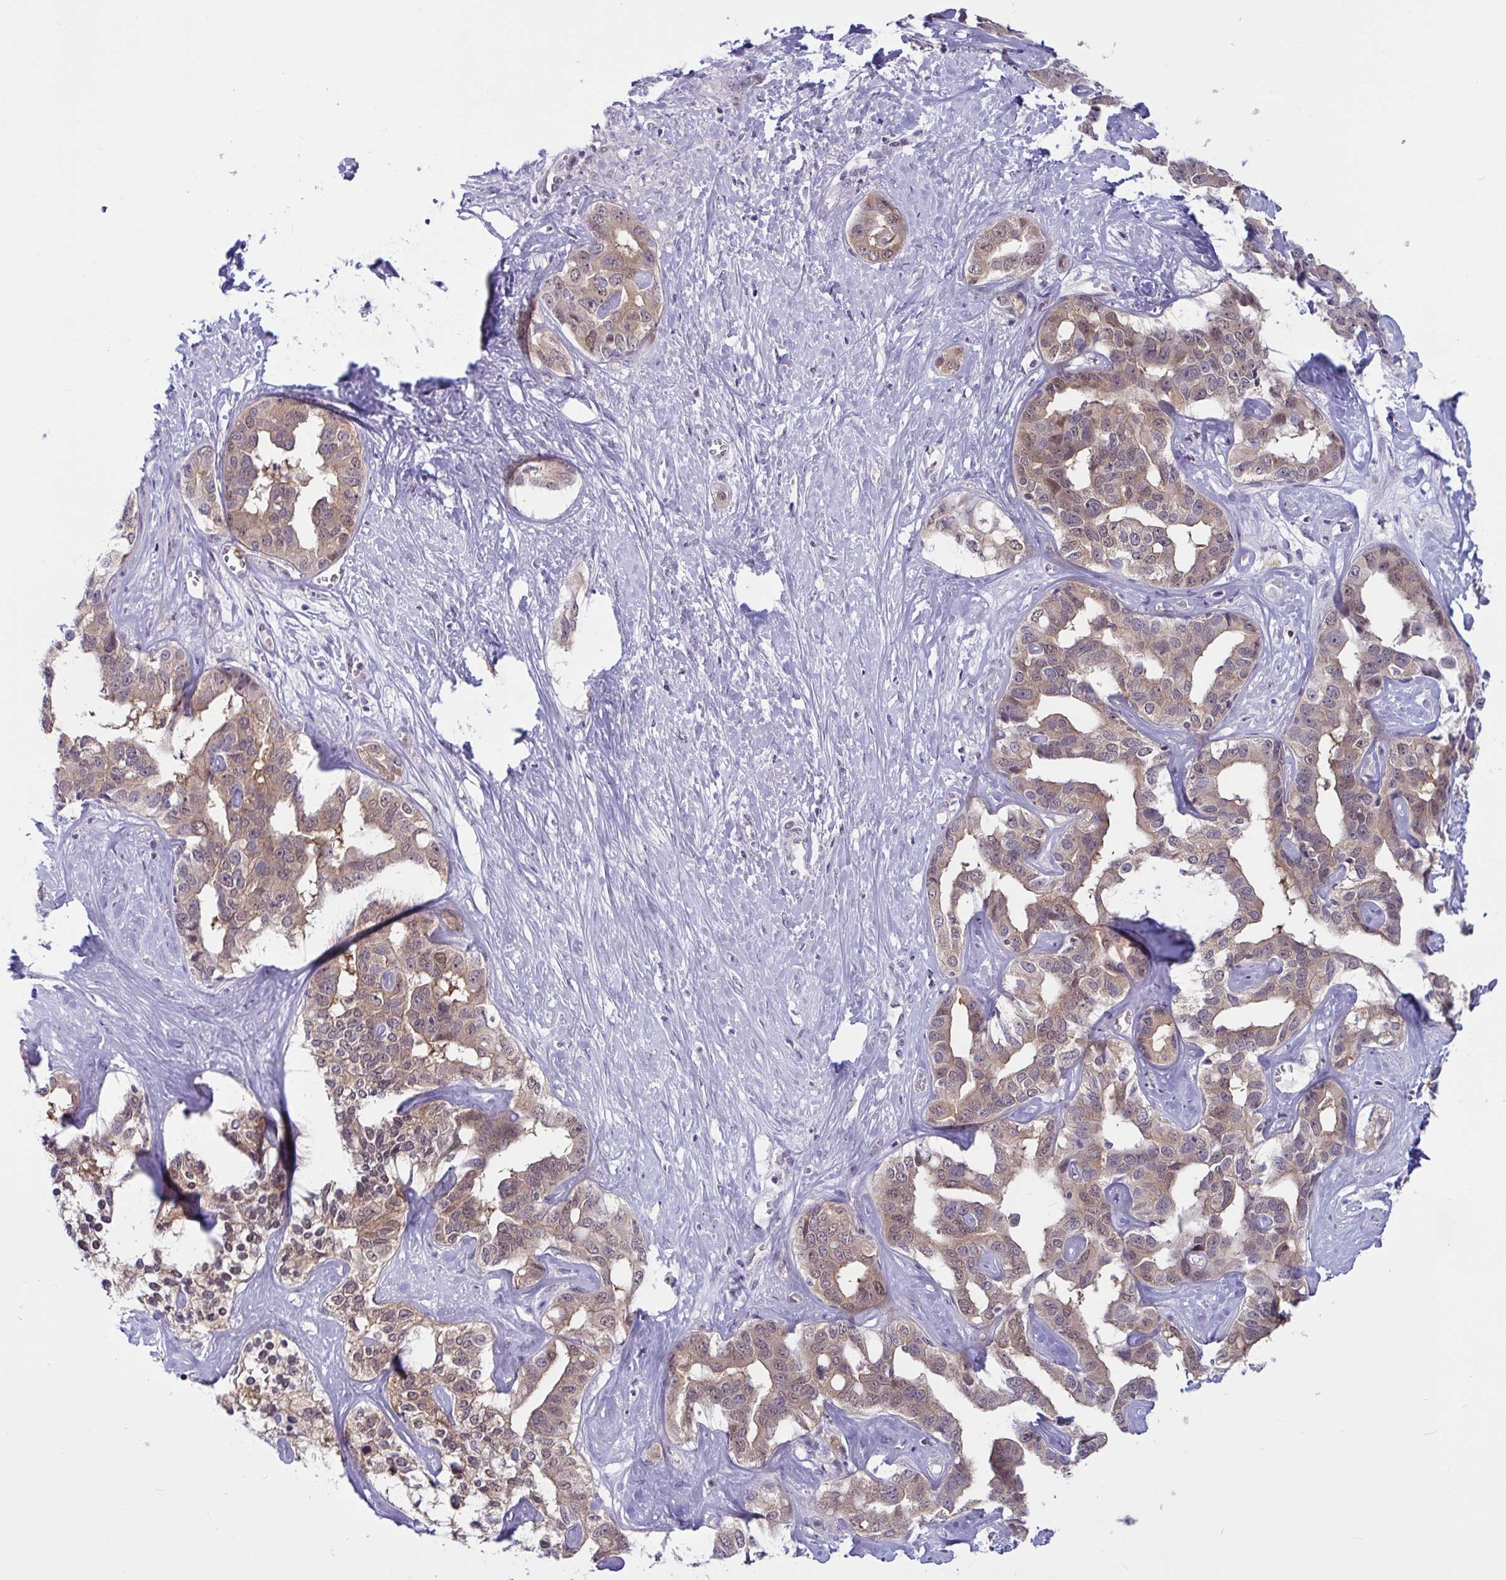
{"staining": {"intensity": "weak", "quantity": ">75%", "location": "cytoplasmic/membranous,nuclear"}, "tissue": "liver cancer", "cell_type": "Tumor cells", "image_type": "cancer", "snomed": [{"axis": "morphology", "description": "Cholangiocarcinoma"}, {"axis": "topography", "description": "Liver"}], "caption": "Tumor cells reveal low levels of weak cytoplasmic/membranous and nuclear expression in approximately >75% of cells in liver cancer (cholangiocarcinoma). The staining is performed using DAB brown chromogen to label protein expression. The nuclei are counter-stained blue using hematoxylin.", "gene": "TSN", "patient": {"sex": "male", "age": 59}}